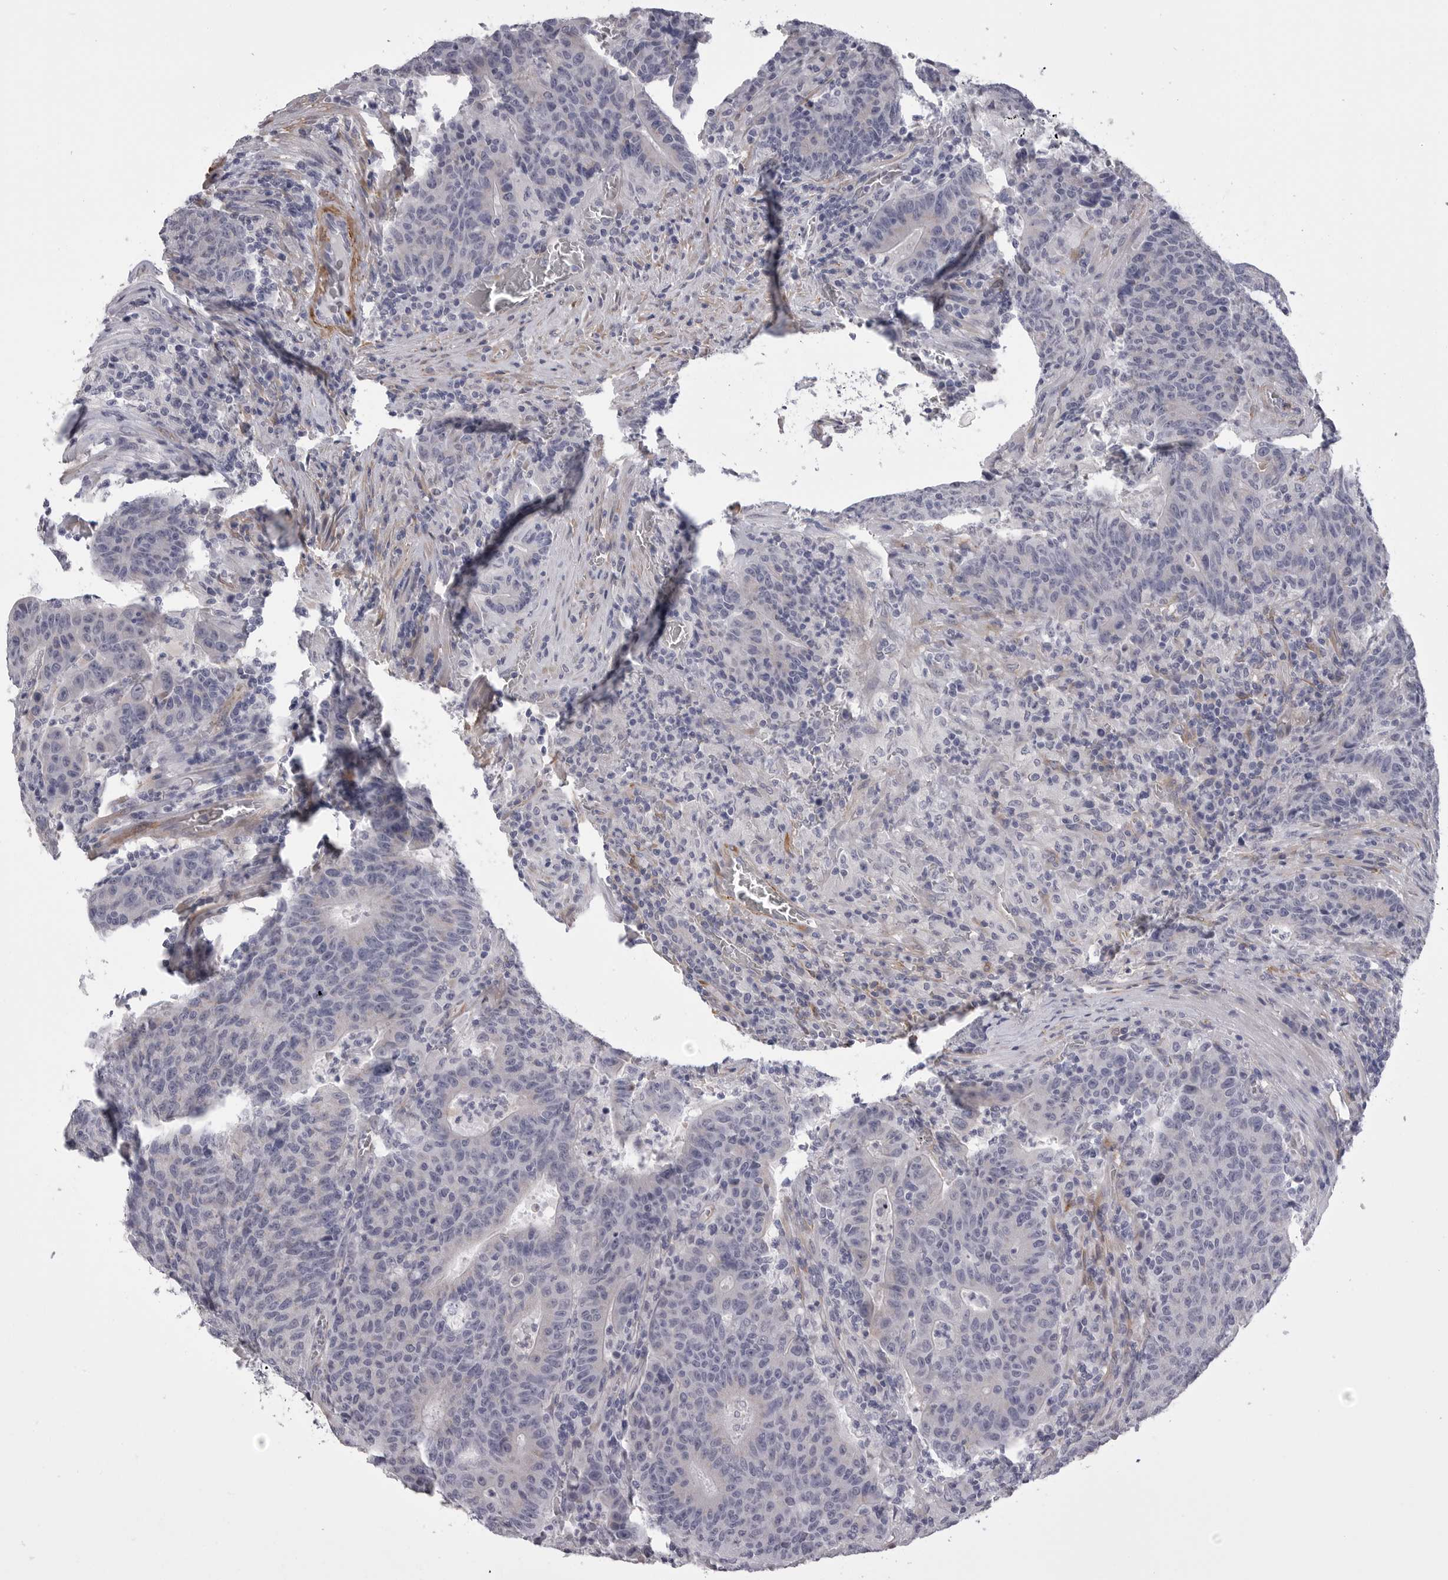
{"staining": {"intensity": "negative", "quantity": "none", "location": "none"}, "tissue": "colorectal cancer", "cell_type": "Tumor cells", "image_type": "cancer", "snomed": [{"axis": "morphology", "description": "Adenocarcinoma, NOS"}, {"axis": "topography", "description": "Colon"}], "caption": "The histopathology image reveals no significant positivity in tumor cells of colorectal cancer (adenocarcinoma).", "gene": "AKAP12", "patient": {"sex": "female", "age": 75}}